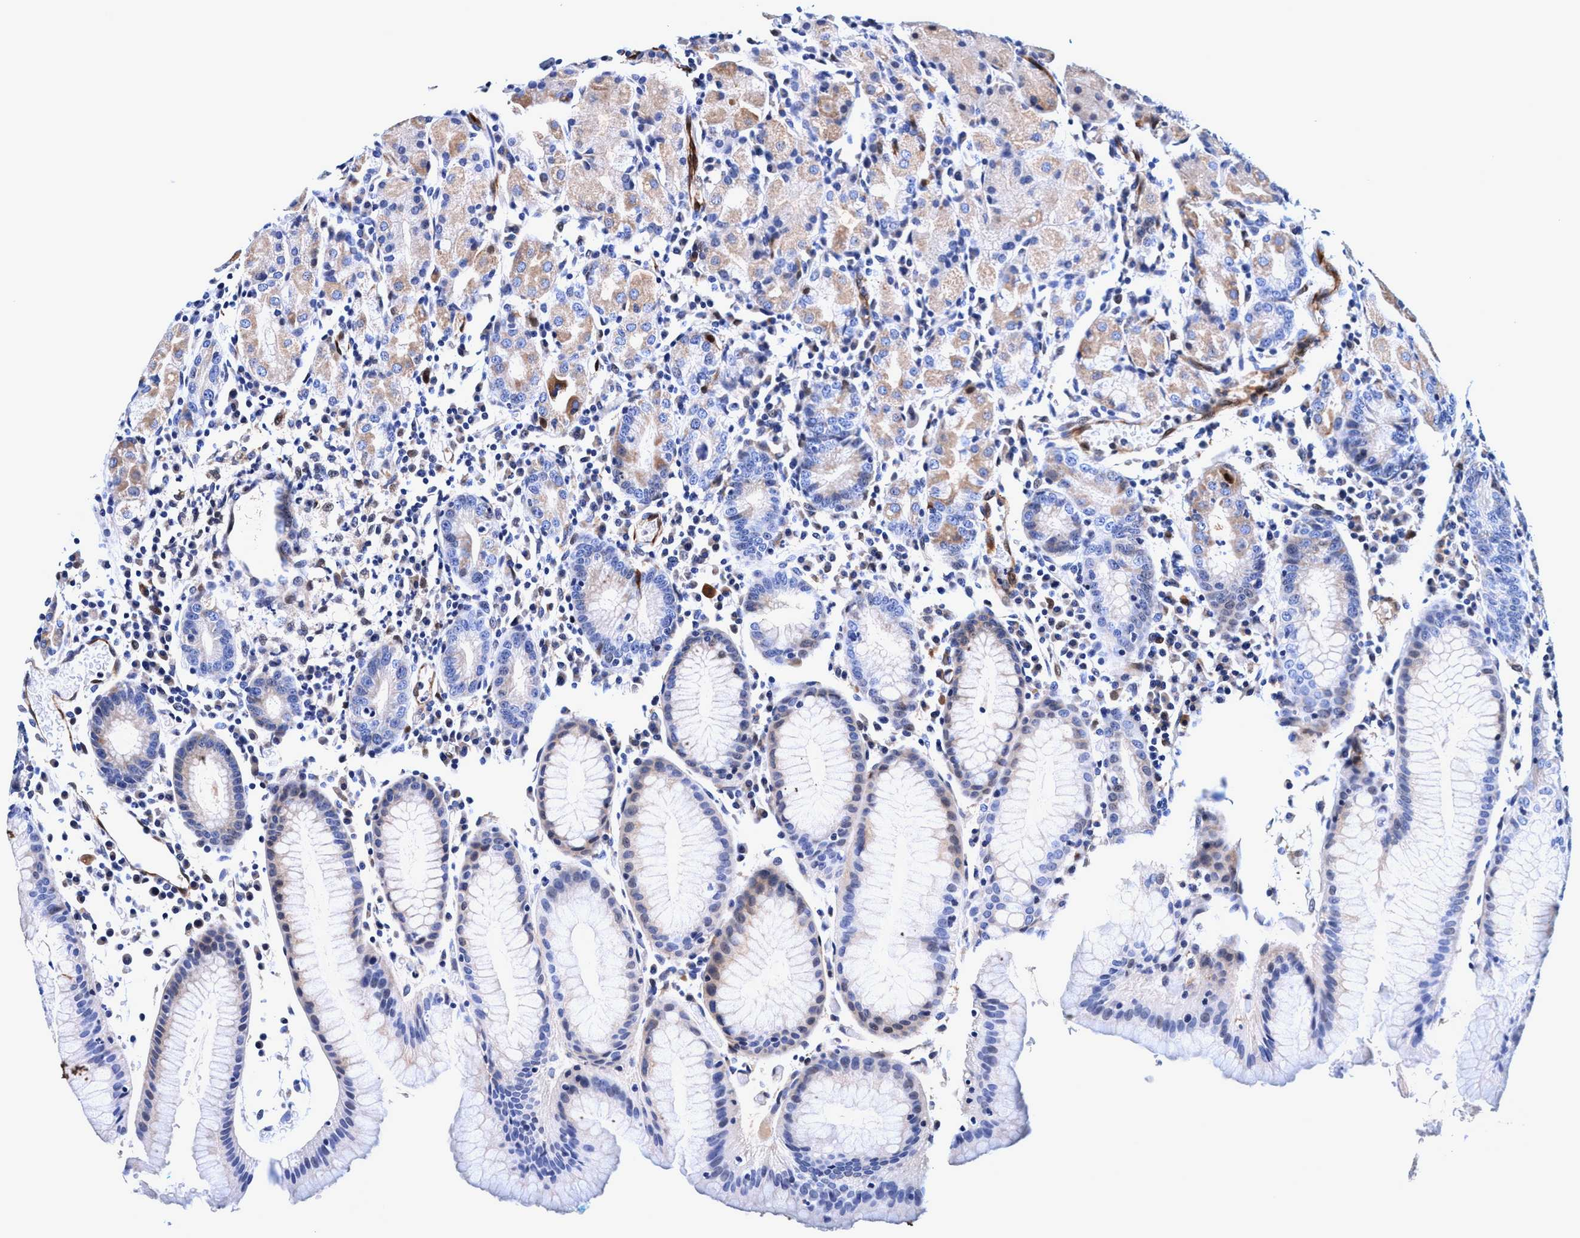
{"staining": {"intensity": "weak", "quantity": "25%-75%", "location": "cytoplasmic/membranous"}, "tissue": "stomach", "cell_type": "Glandular cells", "image_type": "normal", "snomed": [{"axis": "morphology", "description": "Normal tissue, NOS"}, {"axis": "topography", "description": "Stomach"}, {"axis": "topography", "description": "Stomach, lower"}], "caption": "A photomicrograph of stomach stained for a protein displays weak cytoplasmic/membranous brown staining in glandular cells.", "gene": "UBALD2", "patient": {"sex": "female", "age": 75}}